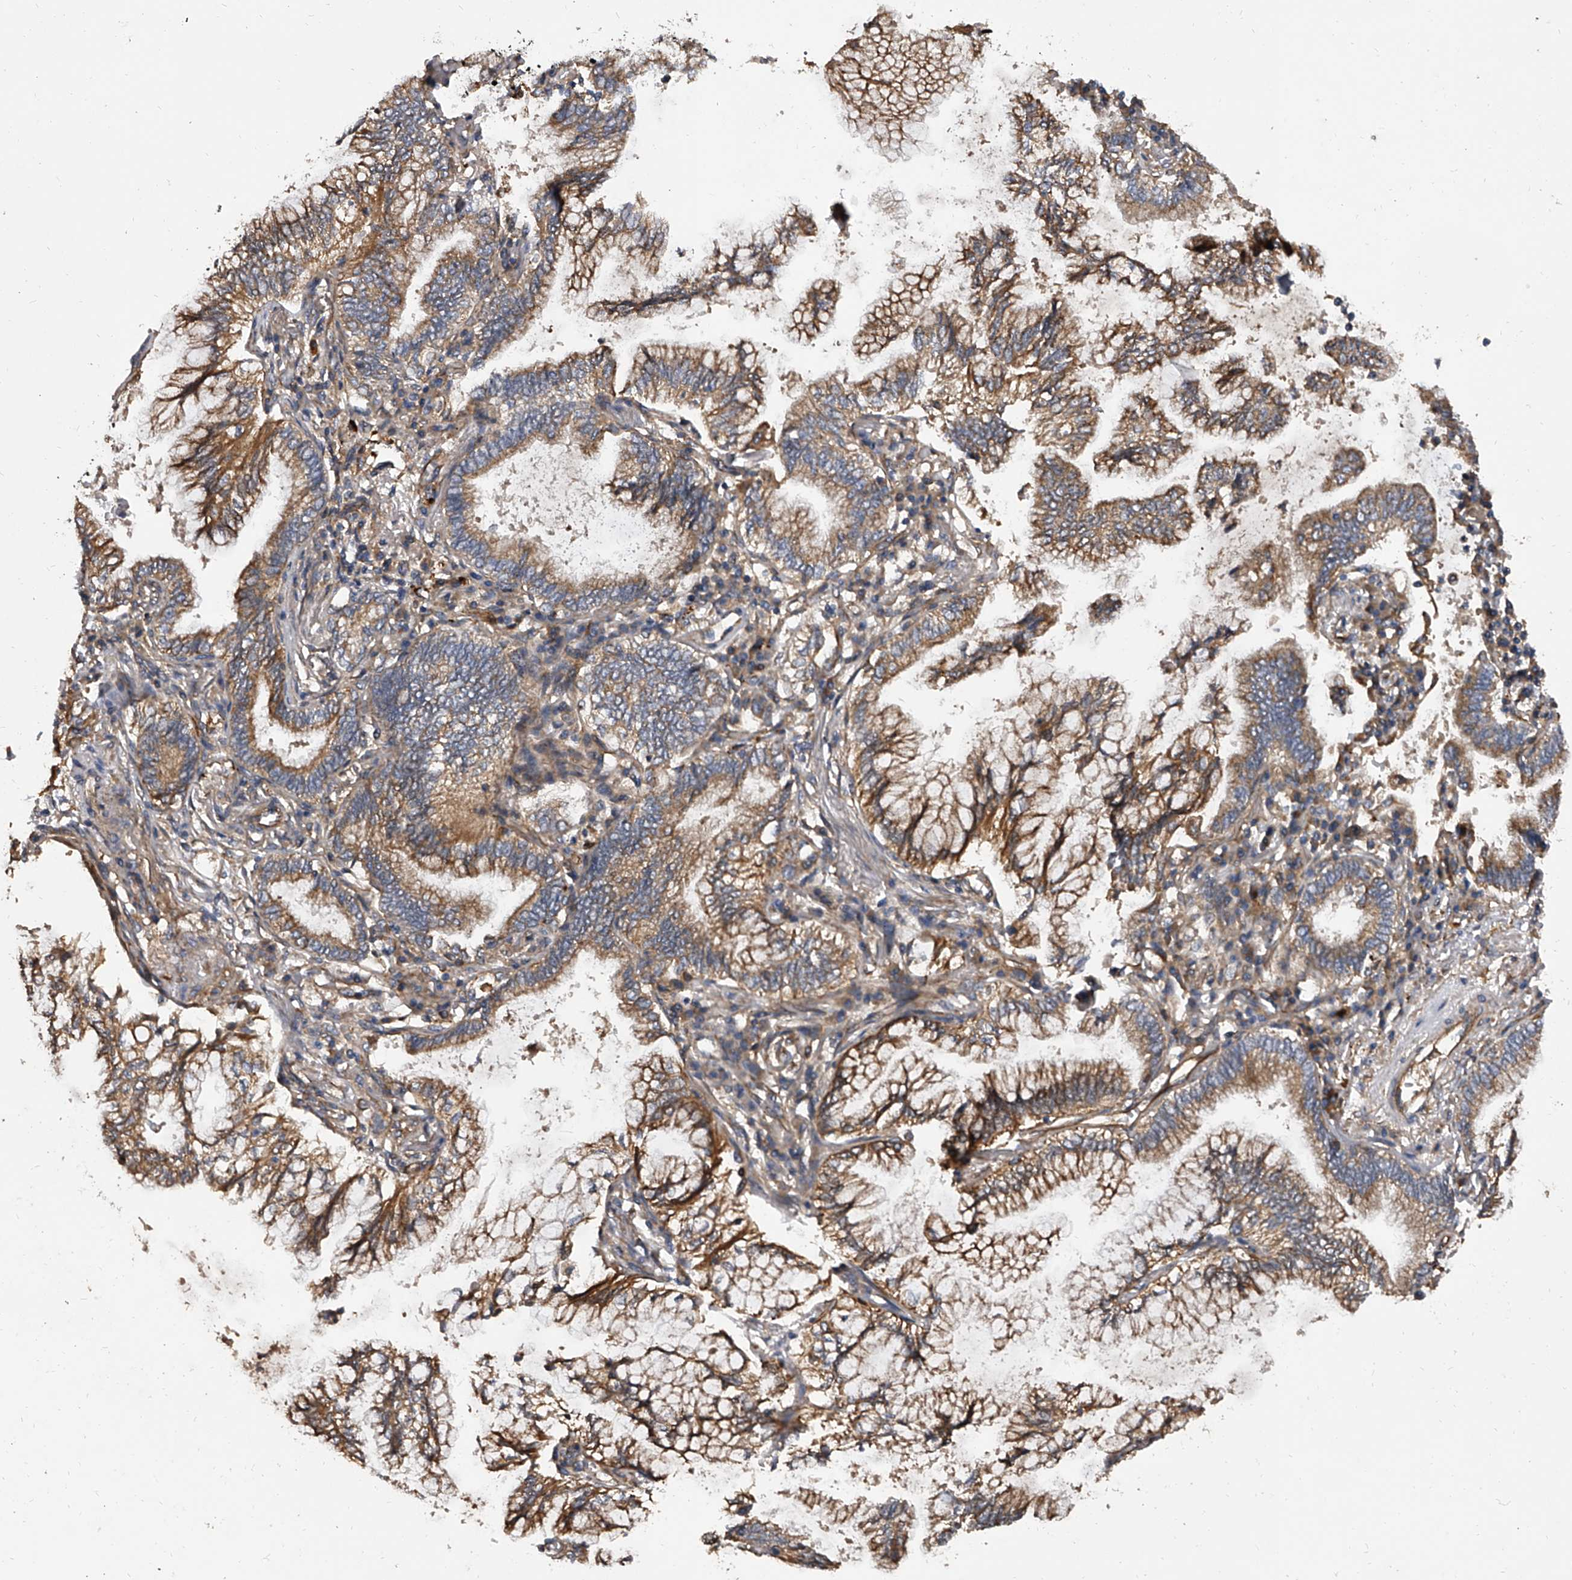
{"staining": {"intensity": "moderate", "quantity": ">75%", "location": "cytoplasmic/membranous"}, "tissue": "lung cancer", "cell_type": "Tumor cells", "image_type": "cancer", "snomed": [{"axis": "morphology", "description": "Adenocarcinoma, NOS"}, {"axis": "topography", "description": "Lung"}], "caption": "Immunohistochemical staining of human lung adenocarcinoma reveals medium levels of moderate cytoplasmic/membranous protein positivity in about >75% of tumor cells.", "gene": "EXOC4", "patient": {"sex": "female", "age": 70}}